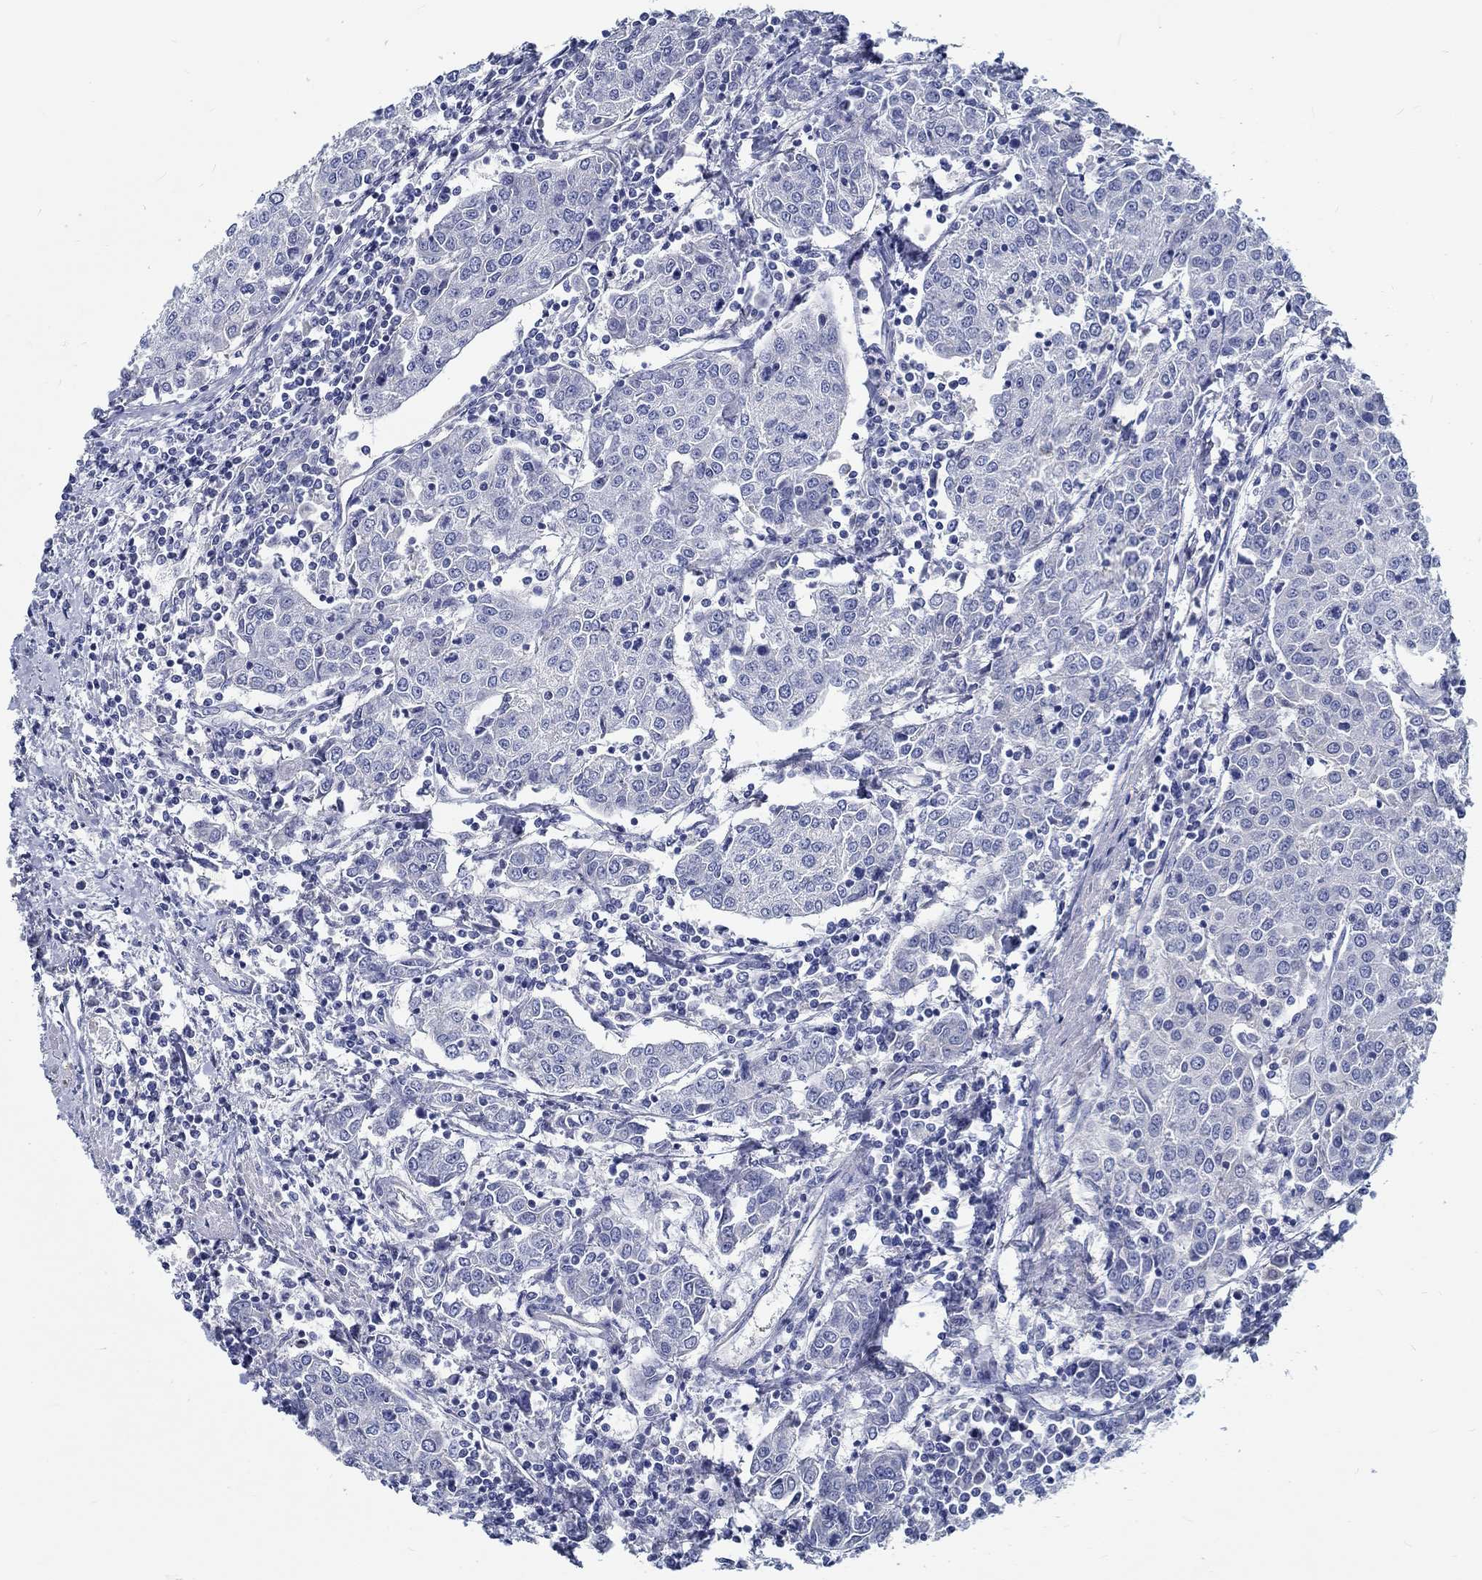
{"staining": {"intensity": "negative", "quantity": "none", "location": "none"}, "tissue": "urothelial cancer", "cell_type": "Tumor cells", "image_type": "cancer", "snomed": [{"axis": "morphology", "description": "Urothelial carcinoma, High grade"}, {"axis": "topography", "description": "Urinary bladder"}], "caption": "Tumor cells show no significant positivity in high-grade urothelial carcinoma. (Stains: DAB IHC with hematoxylin counter stain, Microscopy: brightfield microscopy at high magnification).", "gene": "MYBPC1", "patient": {"sex": "female", "age": 85}}